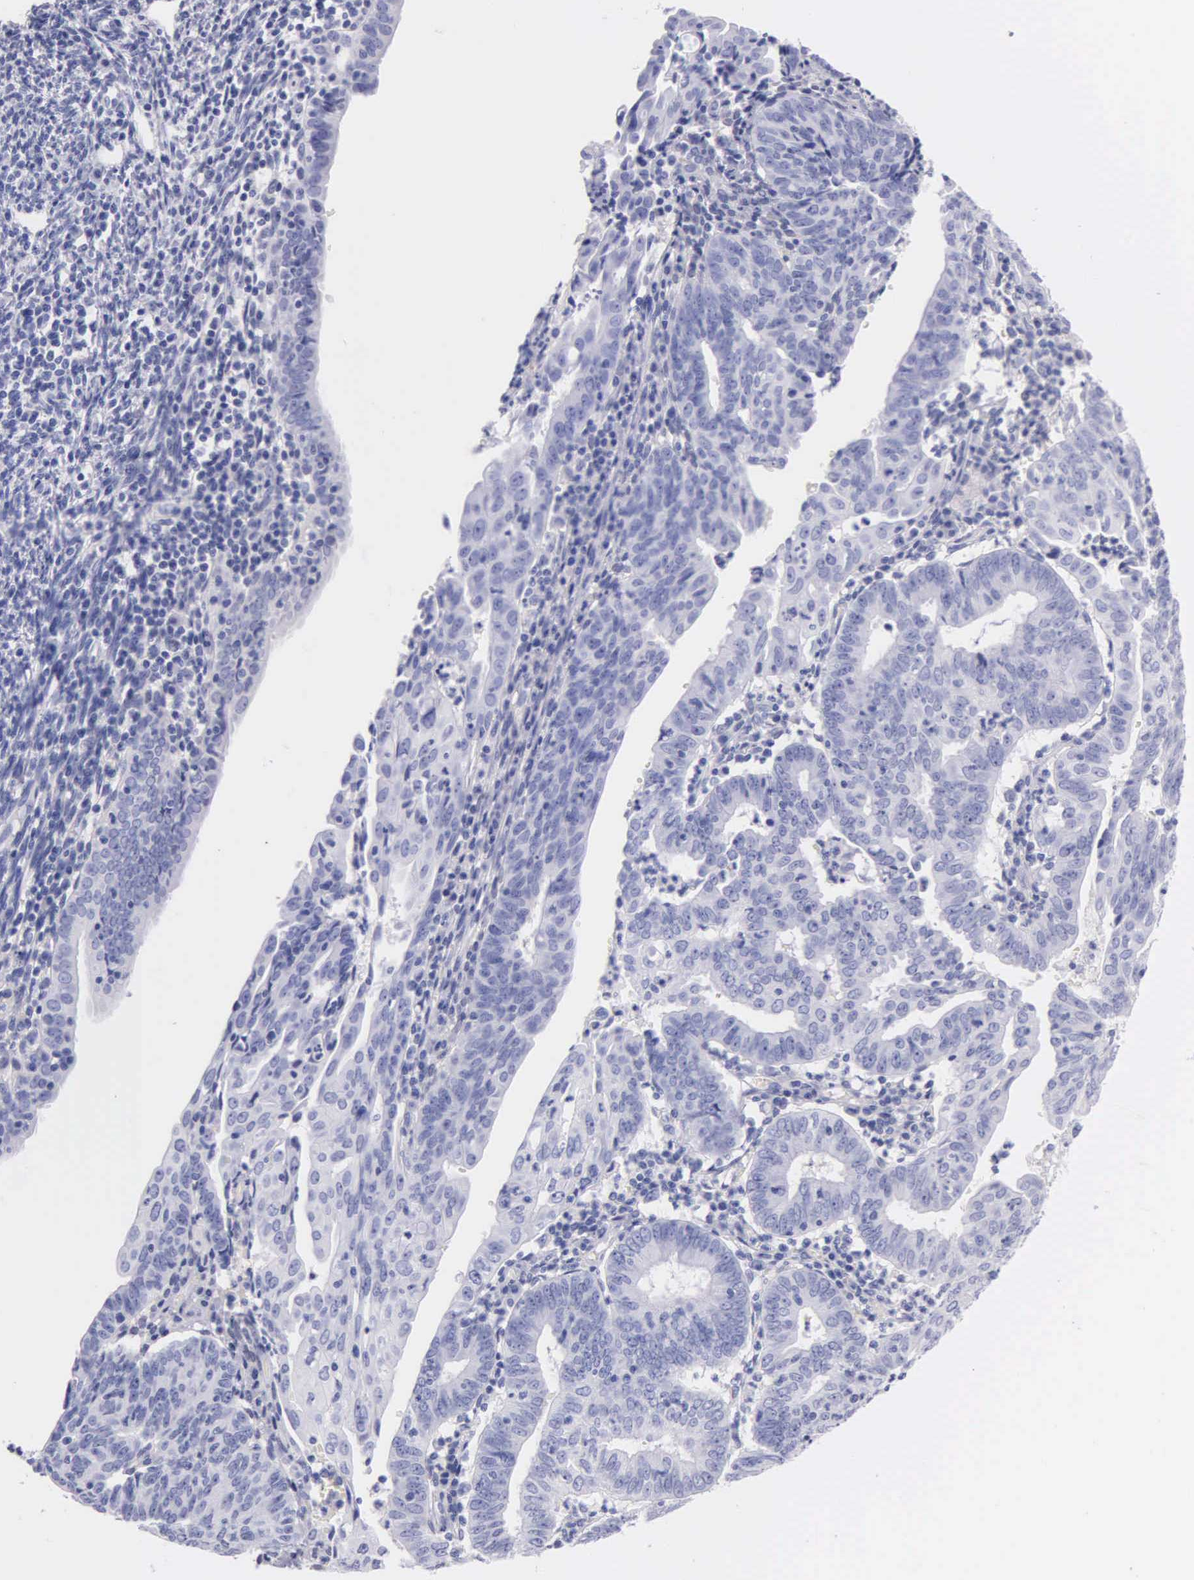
{"staining": {"intensity": "negative", "quantity": "none", "location": "none"}, "tissue": "endometrial cancer", "cell_type": "Tumor cells", "image_type": "cancer", "snomed": [{"axis": "morphology", "description": "Adenocarcinoma, NOS"}, {"axis": "topography", "description": "Endometrium"}], "caption": "Tumor cells are negative for protein expression in human adenocarcinoma (endometrial). The staining is performed using DAB brown chromogen with nuclei counter-stained in using hematoxylin.", "gene": "GSTT2", "patient": {"sex": "female", "age": 60}}